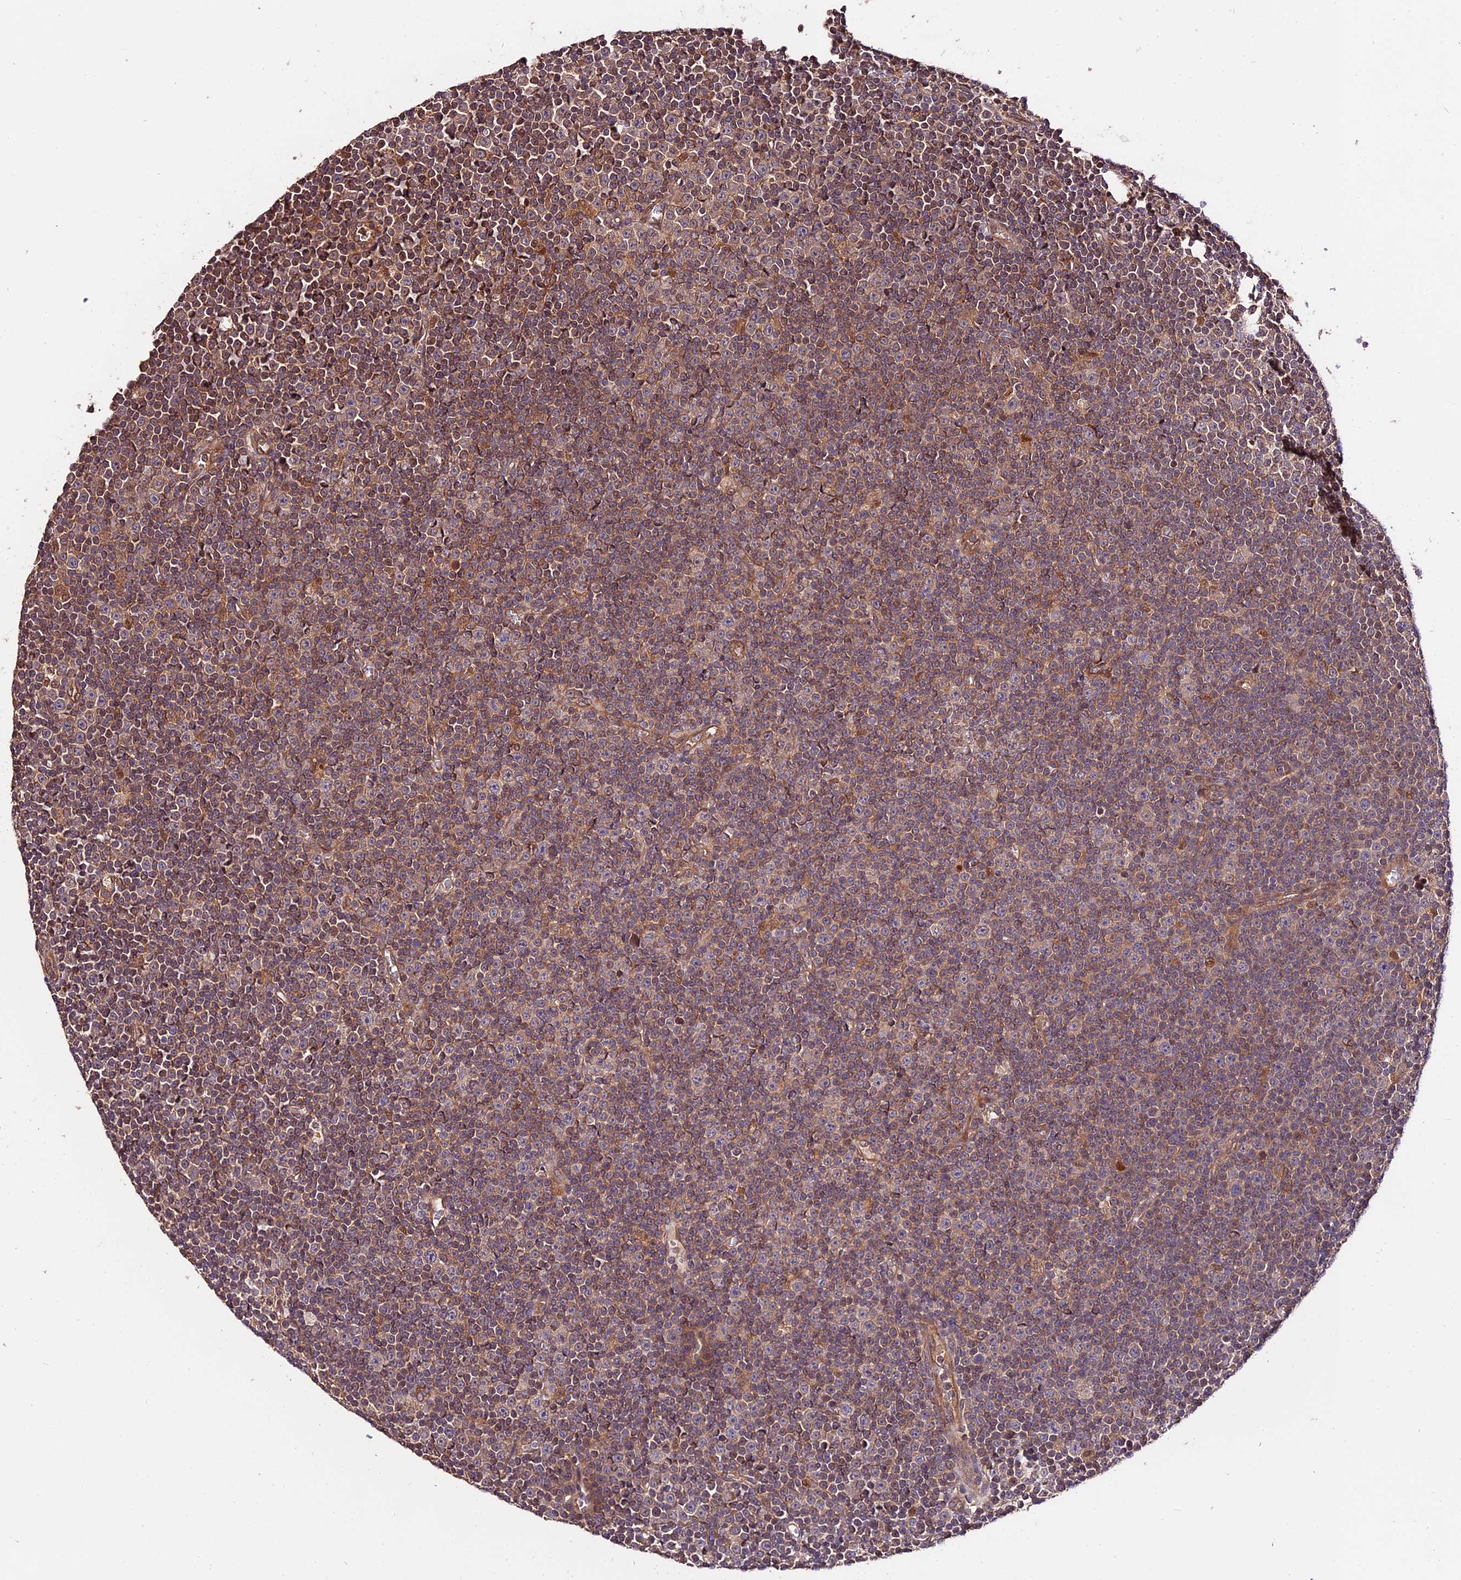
{"staining": {"intensity": "weak", "quantity": ">75%", "location": "cytoplasmic/membranous"}, "tissue": "lymphoma", "cell_type": "Tumor cells", "image_type": "cancer", "snomed": [{"axis": "morphology", "description": "Malignant lymphoma, non-Hodgkin's type, Low grade"}, {"axis": "topography", "description": "Lymph node"}], "caption": "Weak cytoplasmic/membranous positivity for a protein is present in about >75% of tumor cells of malignant lymphoma, non-Hodgkin's type (low-grade) using immunohistochemistry (IHC).", "gene": "CES3", "patient": {"sex": "female", "age": 67}}